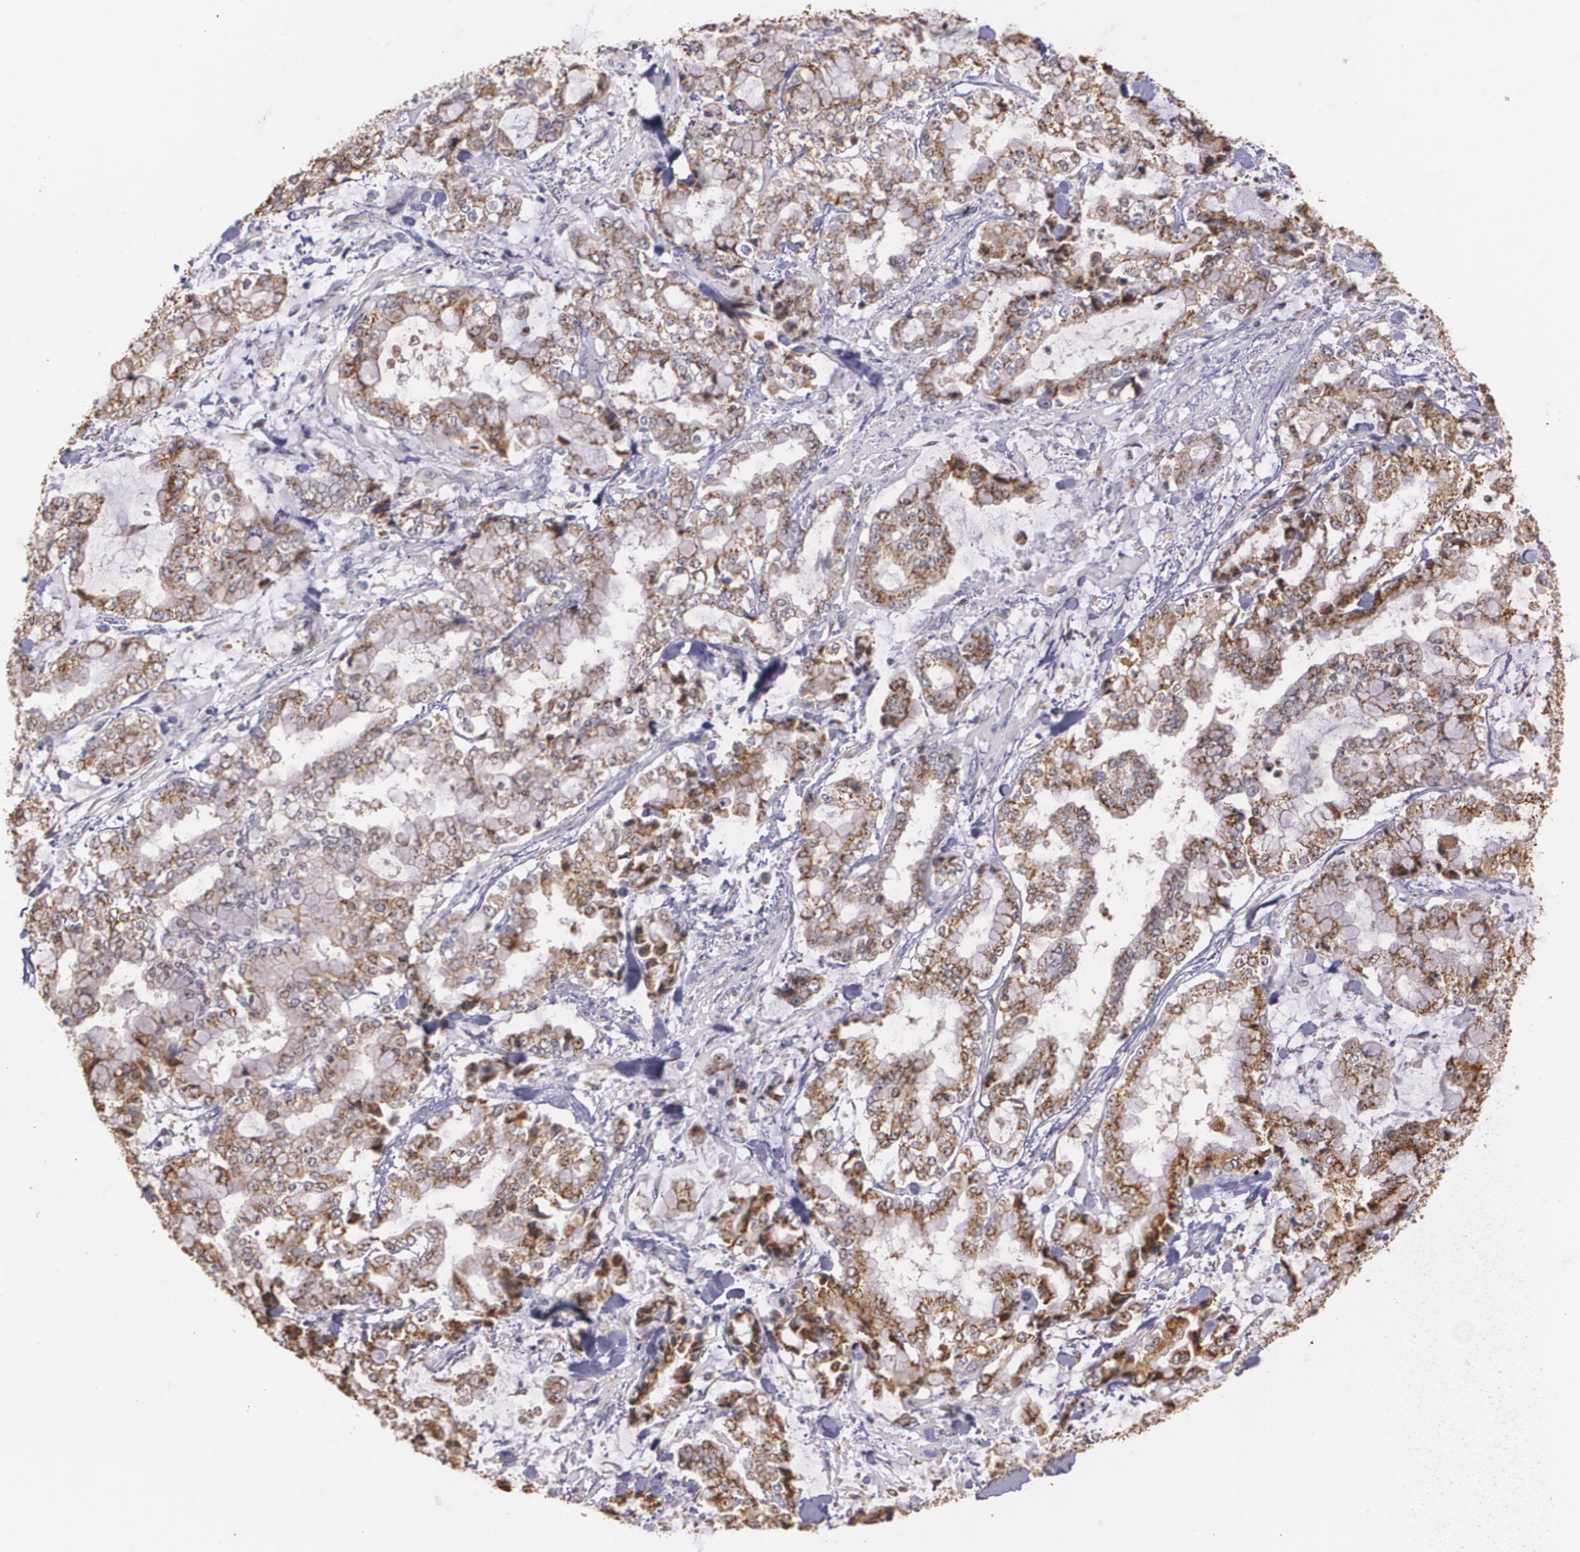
{"staining": {"intensity": "moderate", "quantity": ">75%", "location": "cytoplasmic/membranous"}, "tissue": "stomach cancer", "cell_type": "Tumor cells", "image_type": "cancer", "snomed": [{"axis": "morphology", "description": "Normal tissue, NOS"}, {"axis": "morphology", "description": "Adenocarcinoma, NOS"}, {"axis": "topography", "description": "Stomach, upper"}, {"axis": "topography", "description": "Stomach"}], "caption": "A brown stain shows moderate cytoplasmic/membranous expression of a protein in stomach adenocarcinoma tumor cells.", "gene": "ATF3", "patient": {"sex": "male", "age": 76}}